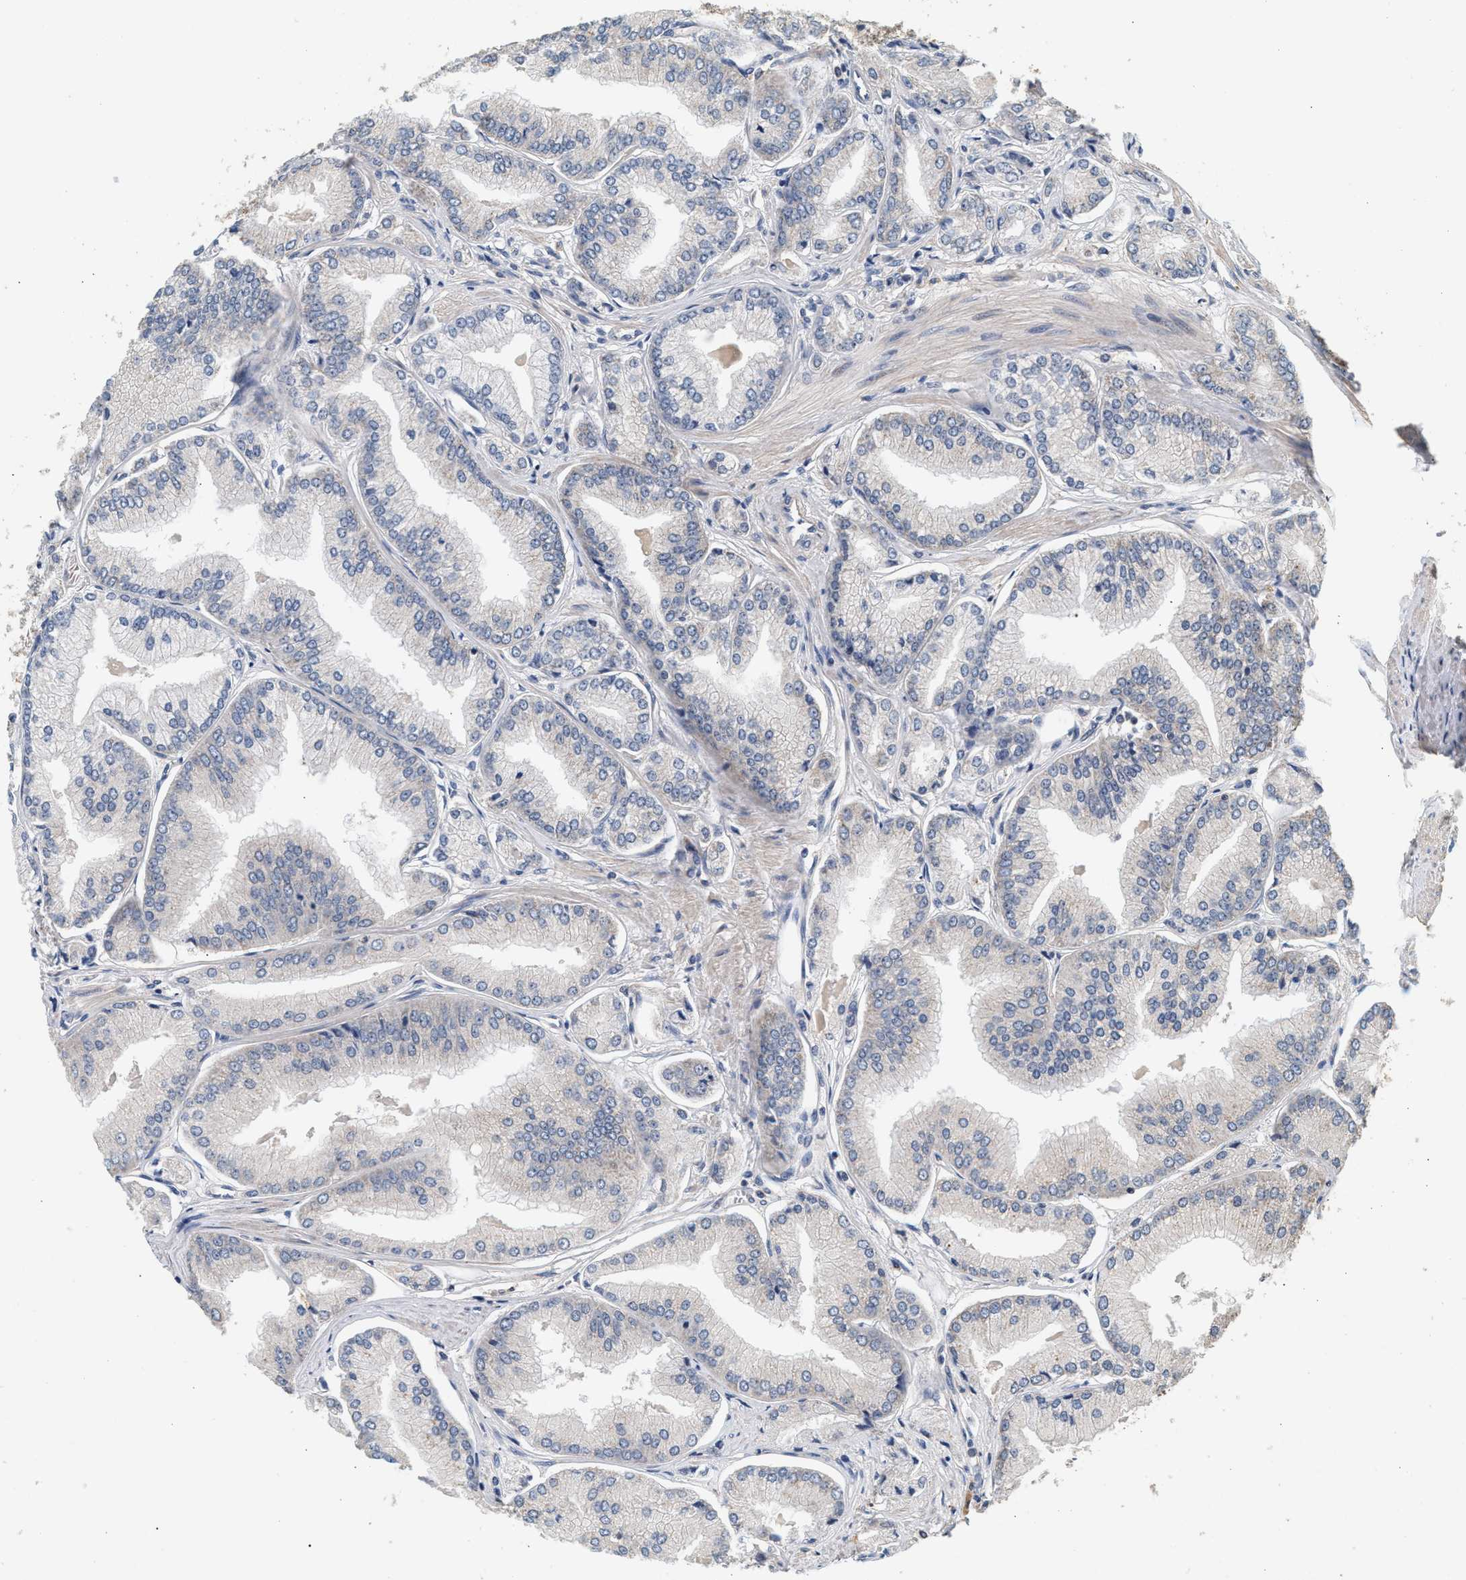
{"staining": {"intensity": "negative", "quantity": "none", "location": "none"}, "tissue": "prostate cancer", "cell_type": "Tumor cells", "image_type": "cancer", "snomed": [{"axis": "morphology", "description": "Adenocarcinoma, Low grade"}, {"axis": "topography", "description": "Prostate"}], "caption": "There is no significant positivity in tumor cells of prostate cancer.", "gene": "PTGR3", "patient": {"sex": "male", "age": 52}}